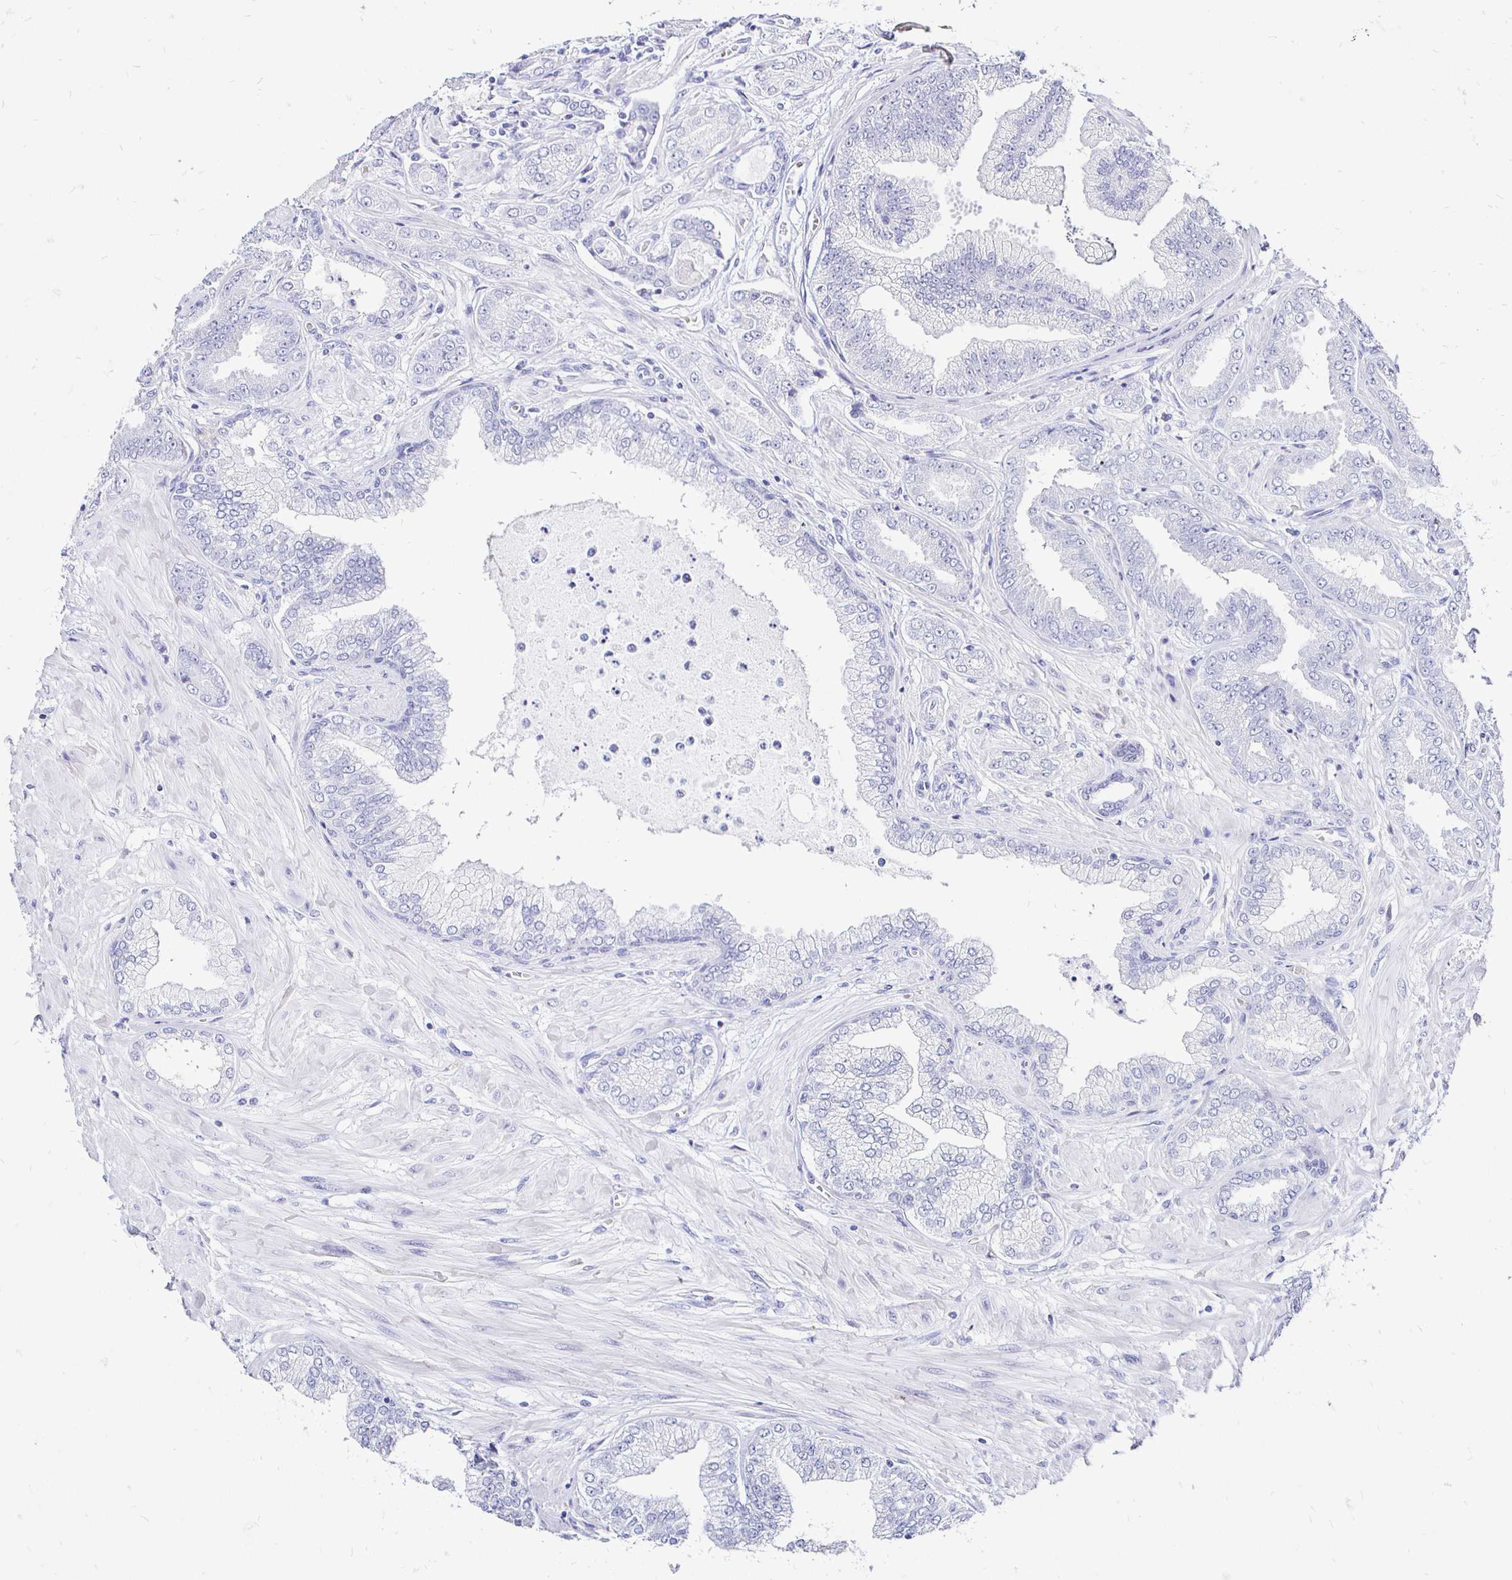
{"staining": {"intensity": "negative", "quantity": "none", "location": "none"}, "tissue": "prostate cancer", "cell_type": "Tumor cells", "image_type": "cancer", "snomed": [{"axis": "morphology", "description": "Adenocarcinoma, Low grade"}, {"axis": "topography", "description": "Prostate"}], "caption": "Immunohistochemical staining of prostate adenocarcinoma (low-grade) displays no significant expression in tumor cells.", "gene": "IRGC", "patient": {"sex": "male", "age": 55}}